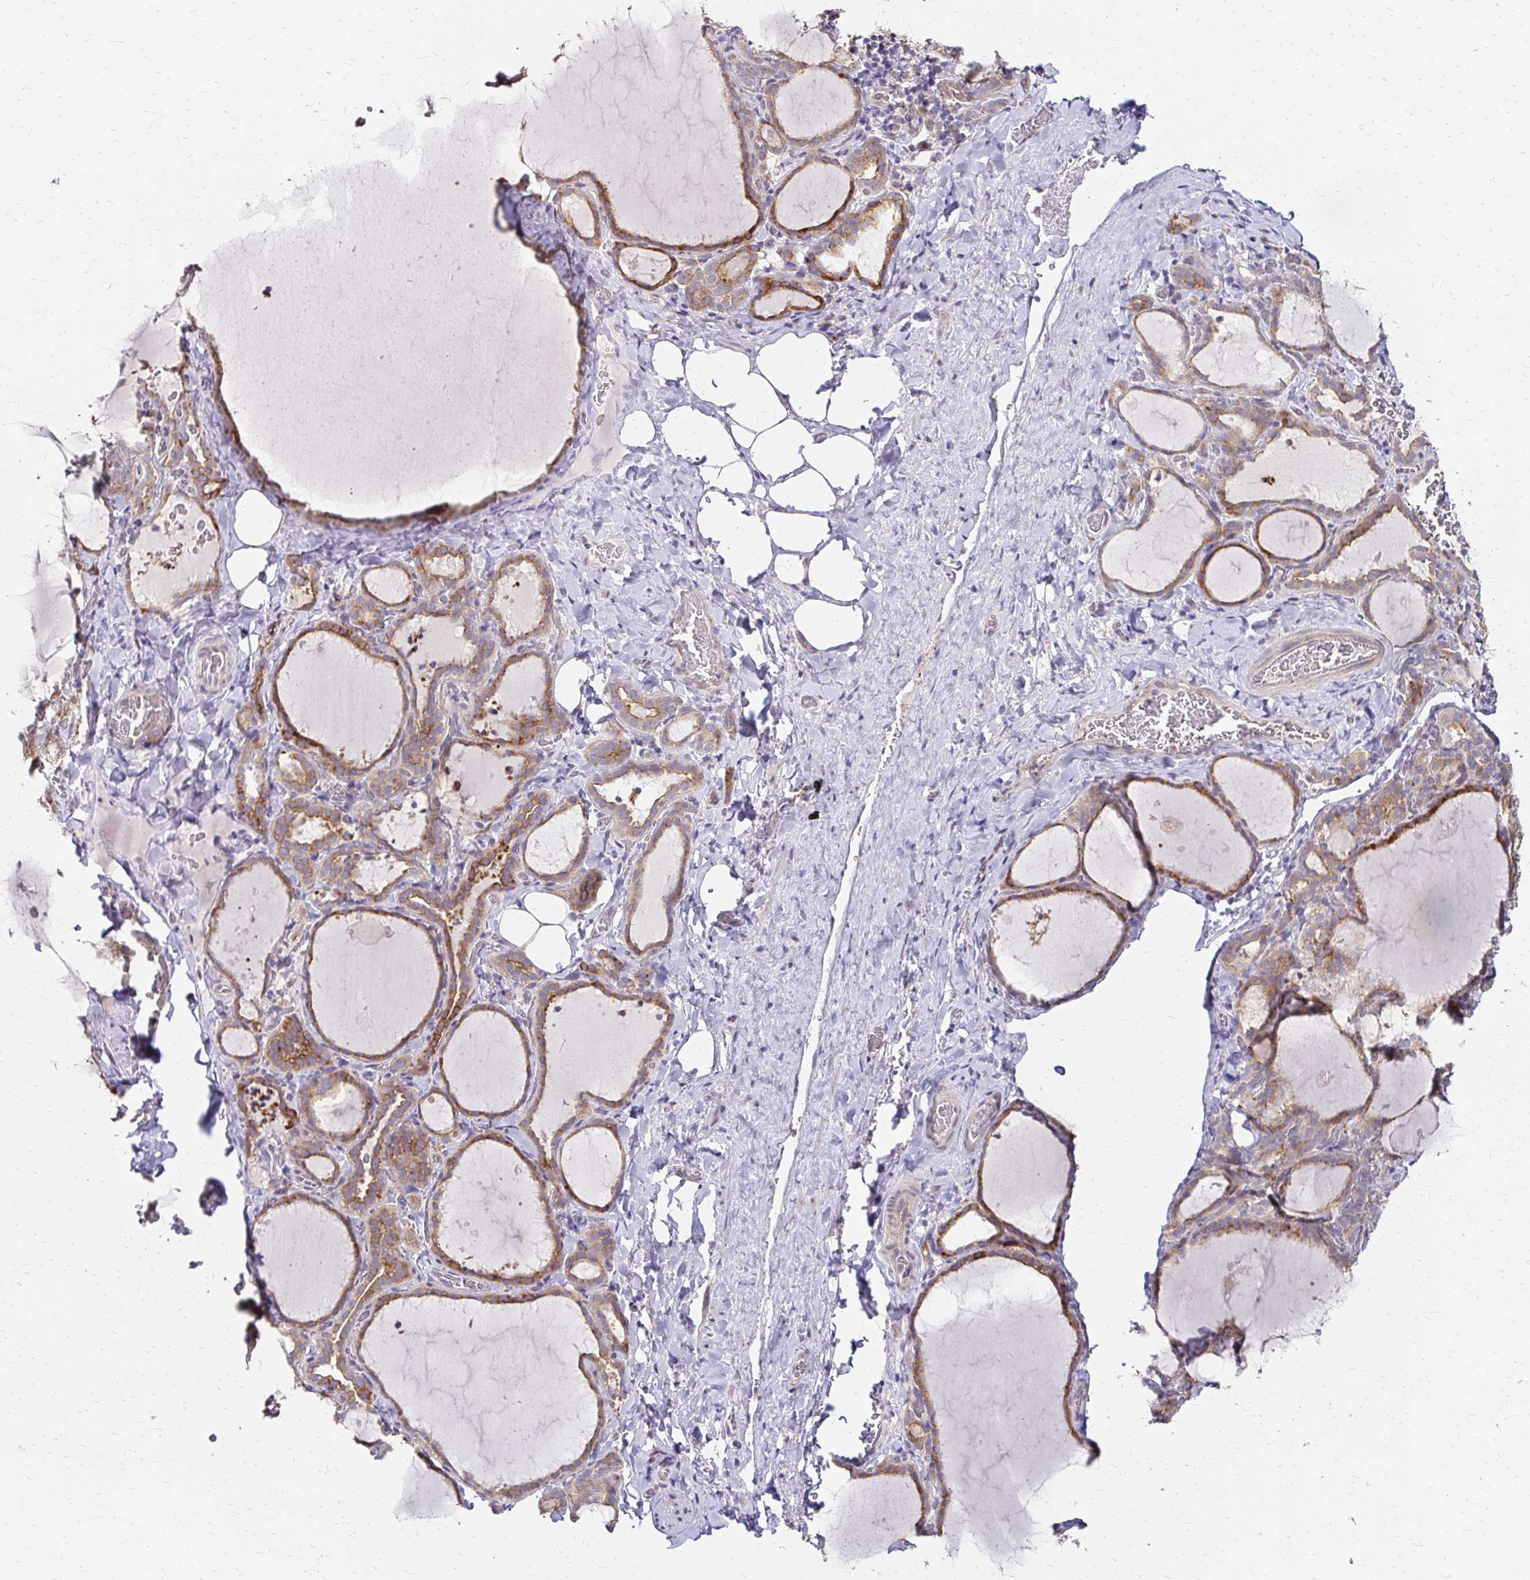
{"staining": {"intensity": "moderate", "quantity": ">75%", "location": "cytoplasmic/membranous"}, "tissue": "thyroid gland", "cell_type": "Glandular cells", "image_type": "normal", "snomed": [{"axis": "morphology", "description": "Normal tissue, NOS"}, {"axis": "topography", "description": "Thyroid gland"}], "caption": "This micrograph reveals immunohistochemistry (IHC) staining of normal human thyroid gland, with medium moderate cytoplasmic/membranous positivity in approximately >75% of glandular cells.", "gene": "PRIMA1", "patient": {"sex": "female", "age": 22}}